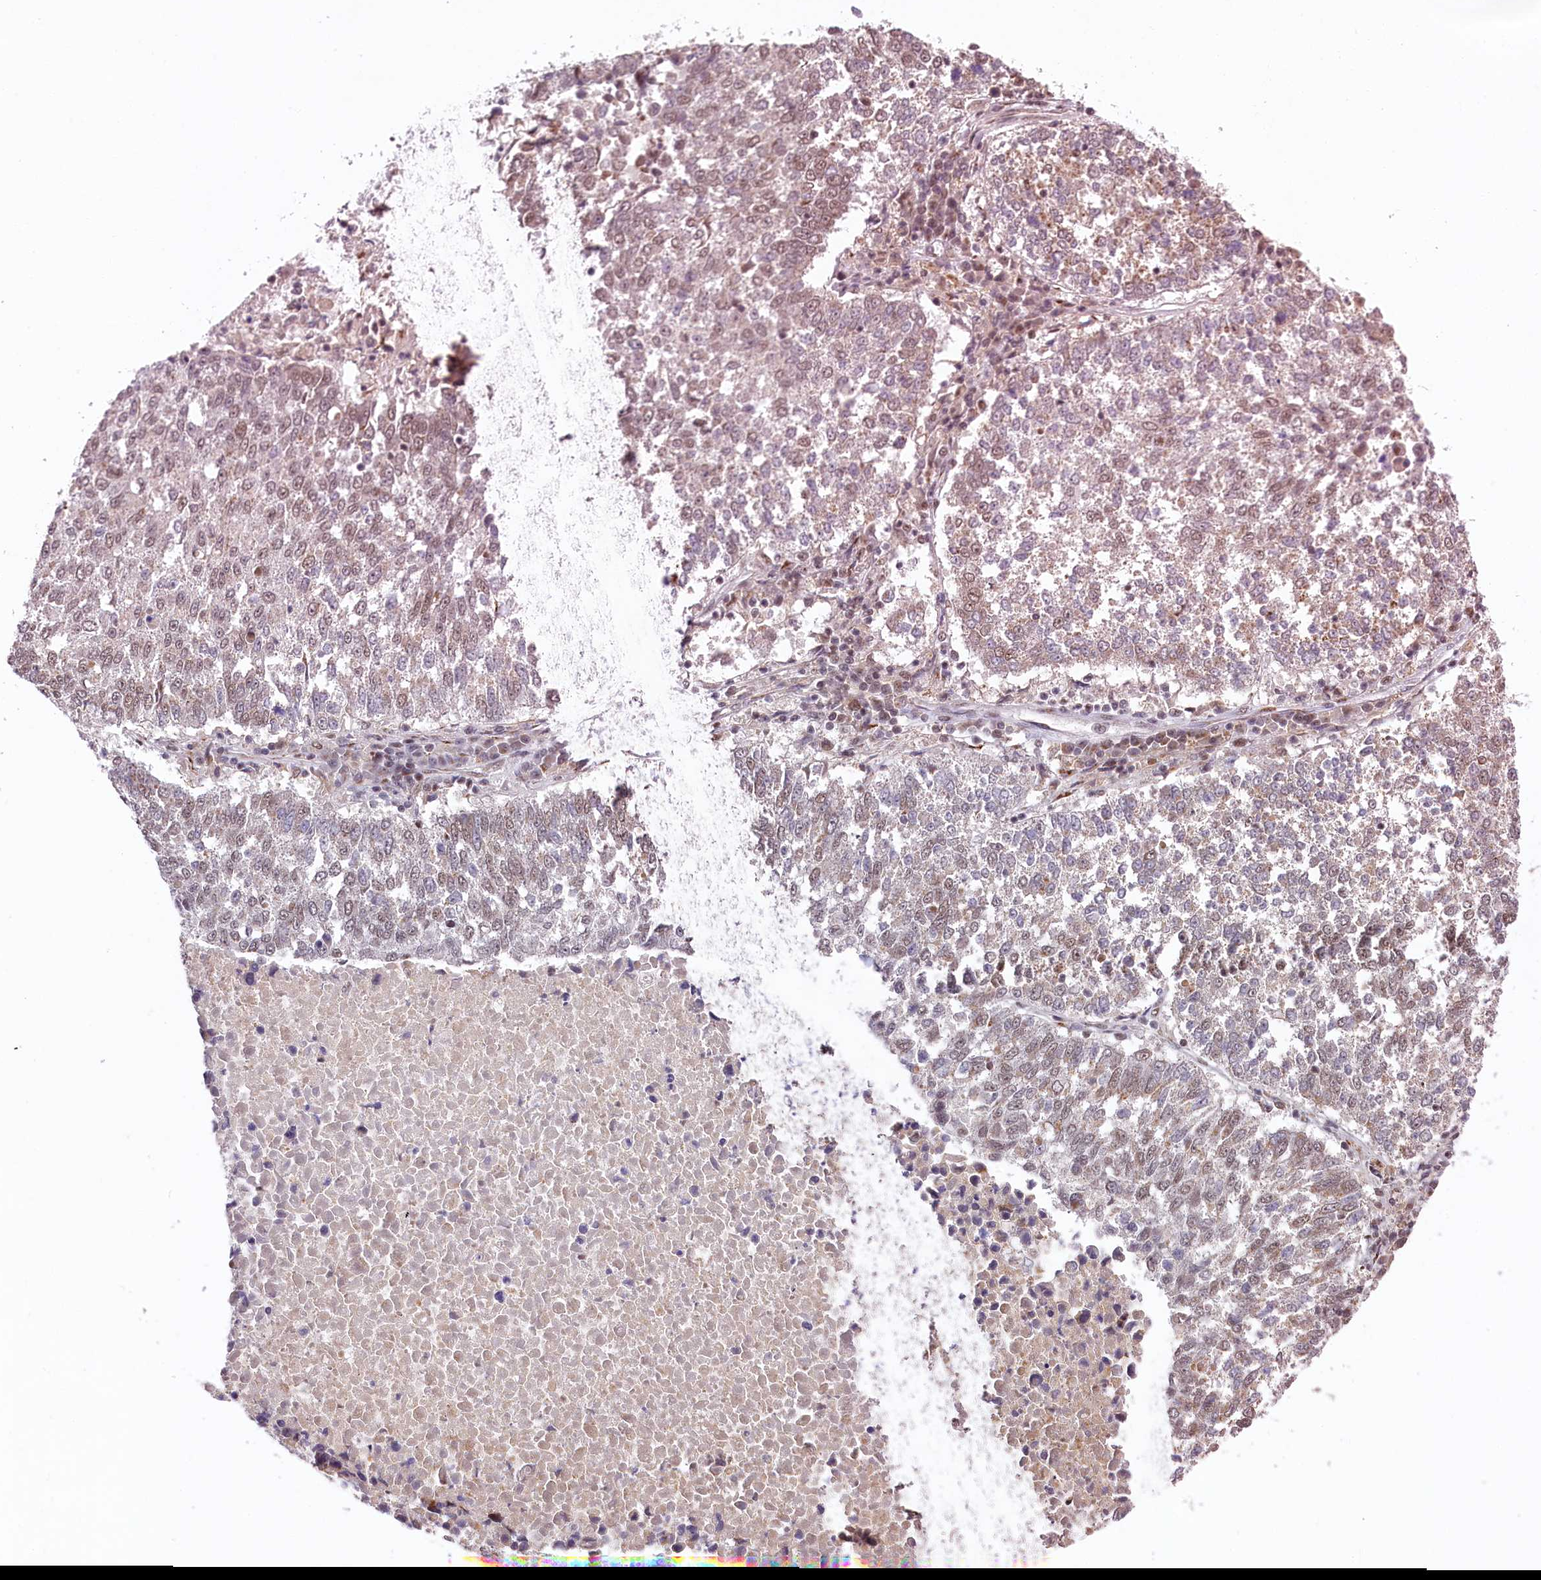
{"staining": {"intensity": "weak", "quantity": "25%-75%", "location": "cytoplasmic/membranous,nuclear"}, "tissue": "lung cancer", "cell_type": "Tumor cells", "image_type": "cancer", "snomed": [{"axis": "morphology", "description": "Squamous cell carcinoma, NOS"}, {"axis": "topography", "description": "Lung"}], "caption": "Immunohistochemistry (IHC) micrograph of human lung cancer (squamous cell carcinoma) stained for a protein (brown), which demonstrates low levels of weak cytoplasmic/membranous and nuclear expression in about 25%-75% of tumor cells.", "gene": "PPHLN1", "patient": {"sex": "male", "age": 73}}